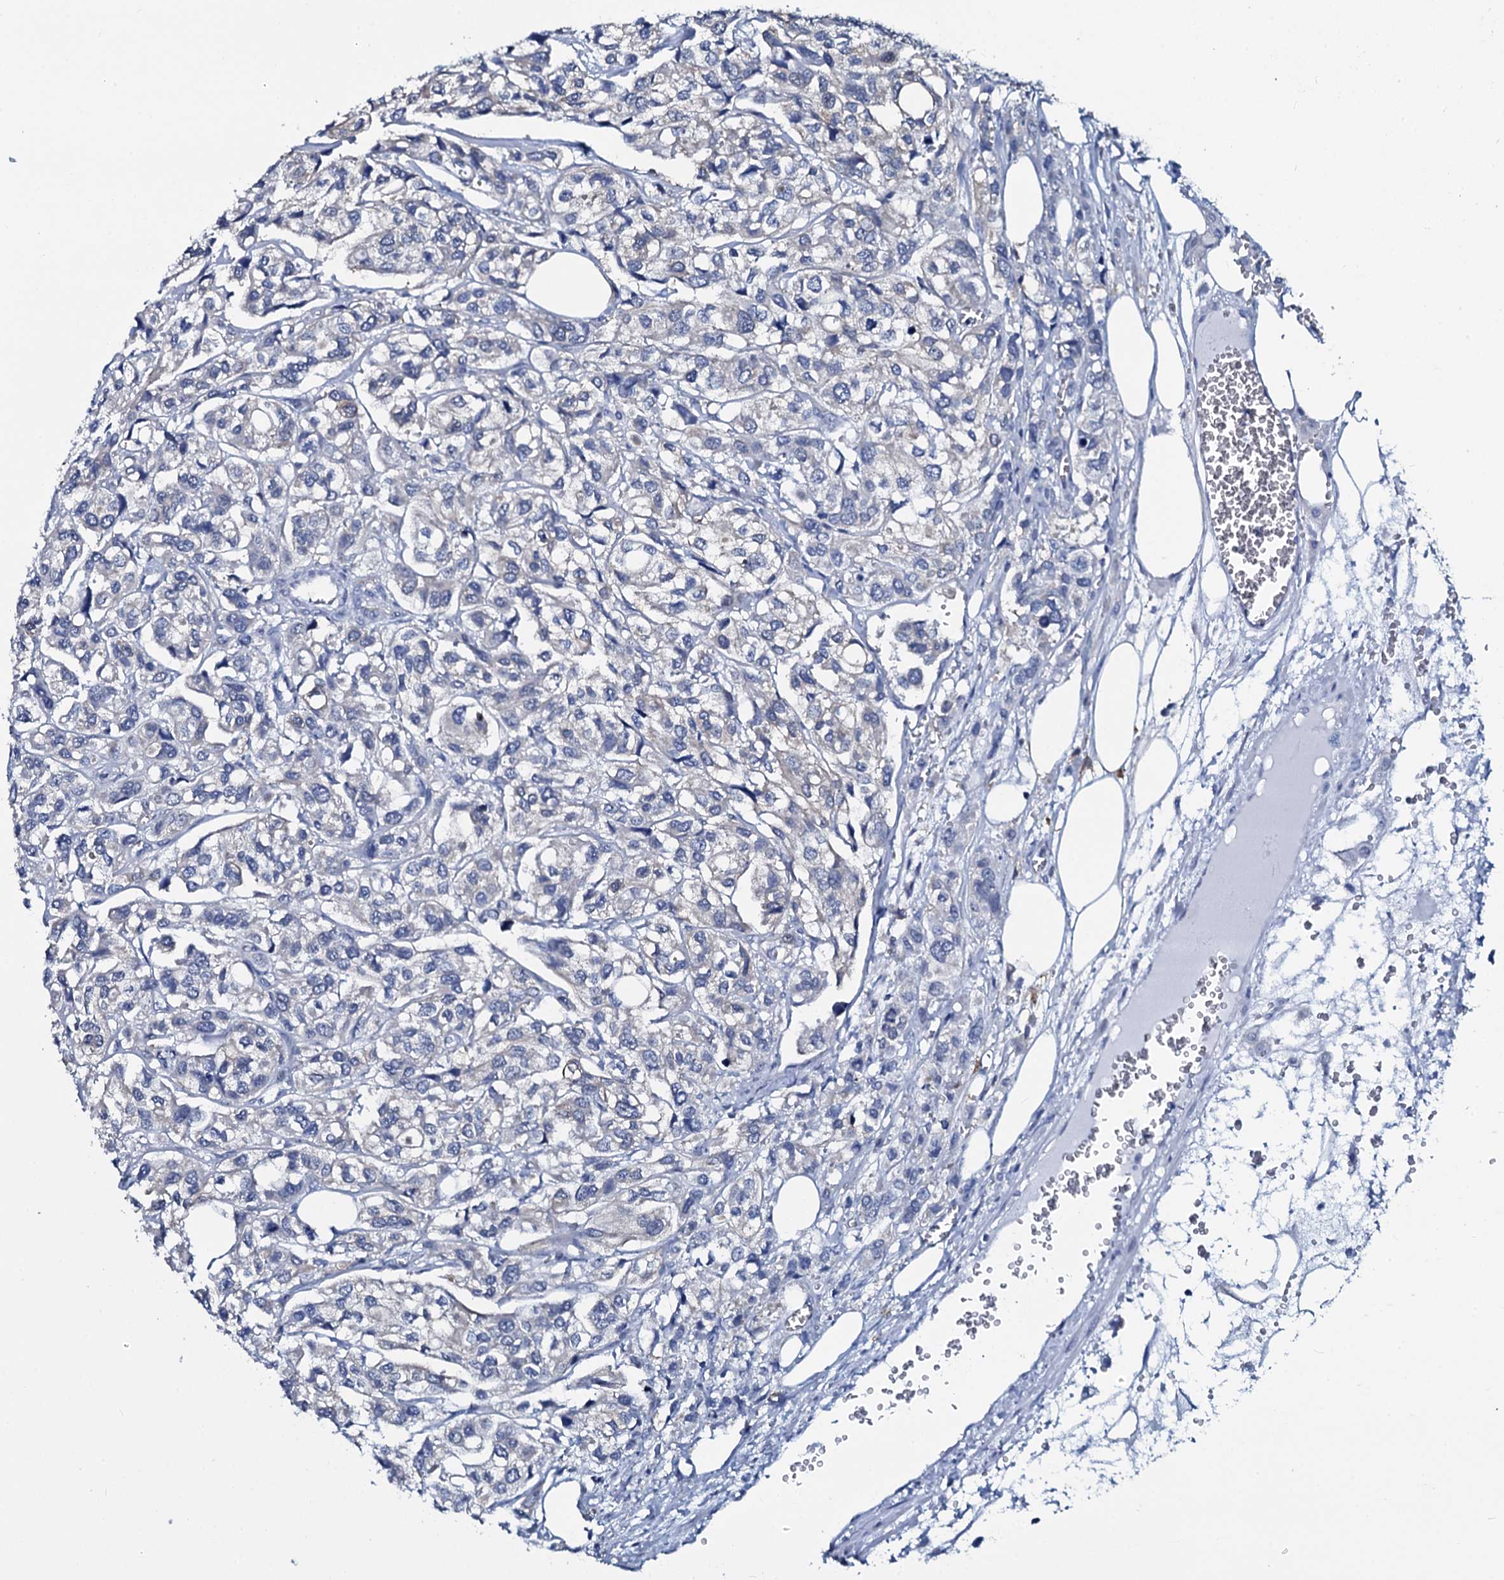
{"staining": {"intensity": "negative", "quantity": "none", "location": "none"}, "tissue": "urothelial cancer", "cell_type": "Tumor cells", "image_type": "cancer", "snomed": [{"axis": "morphology", "description": "Urothelial carcinoma, High grade"}, {"axis": "topography", "description": "Urinary bladder"}], "caption": "Tumor cells are negative for protein expression in human urothelial carcinoma (high-grade).", "gene": "SLC4A7", "patient": {"sex": "male", "age": 67}}